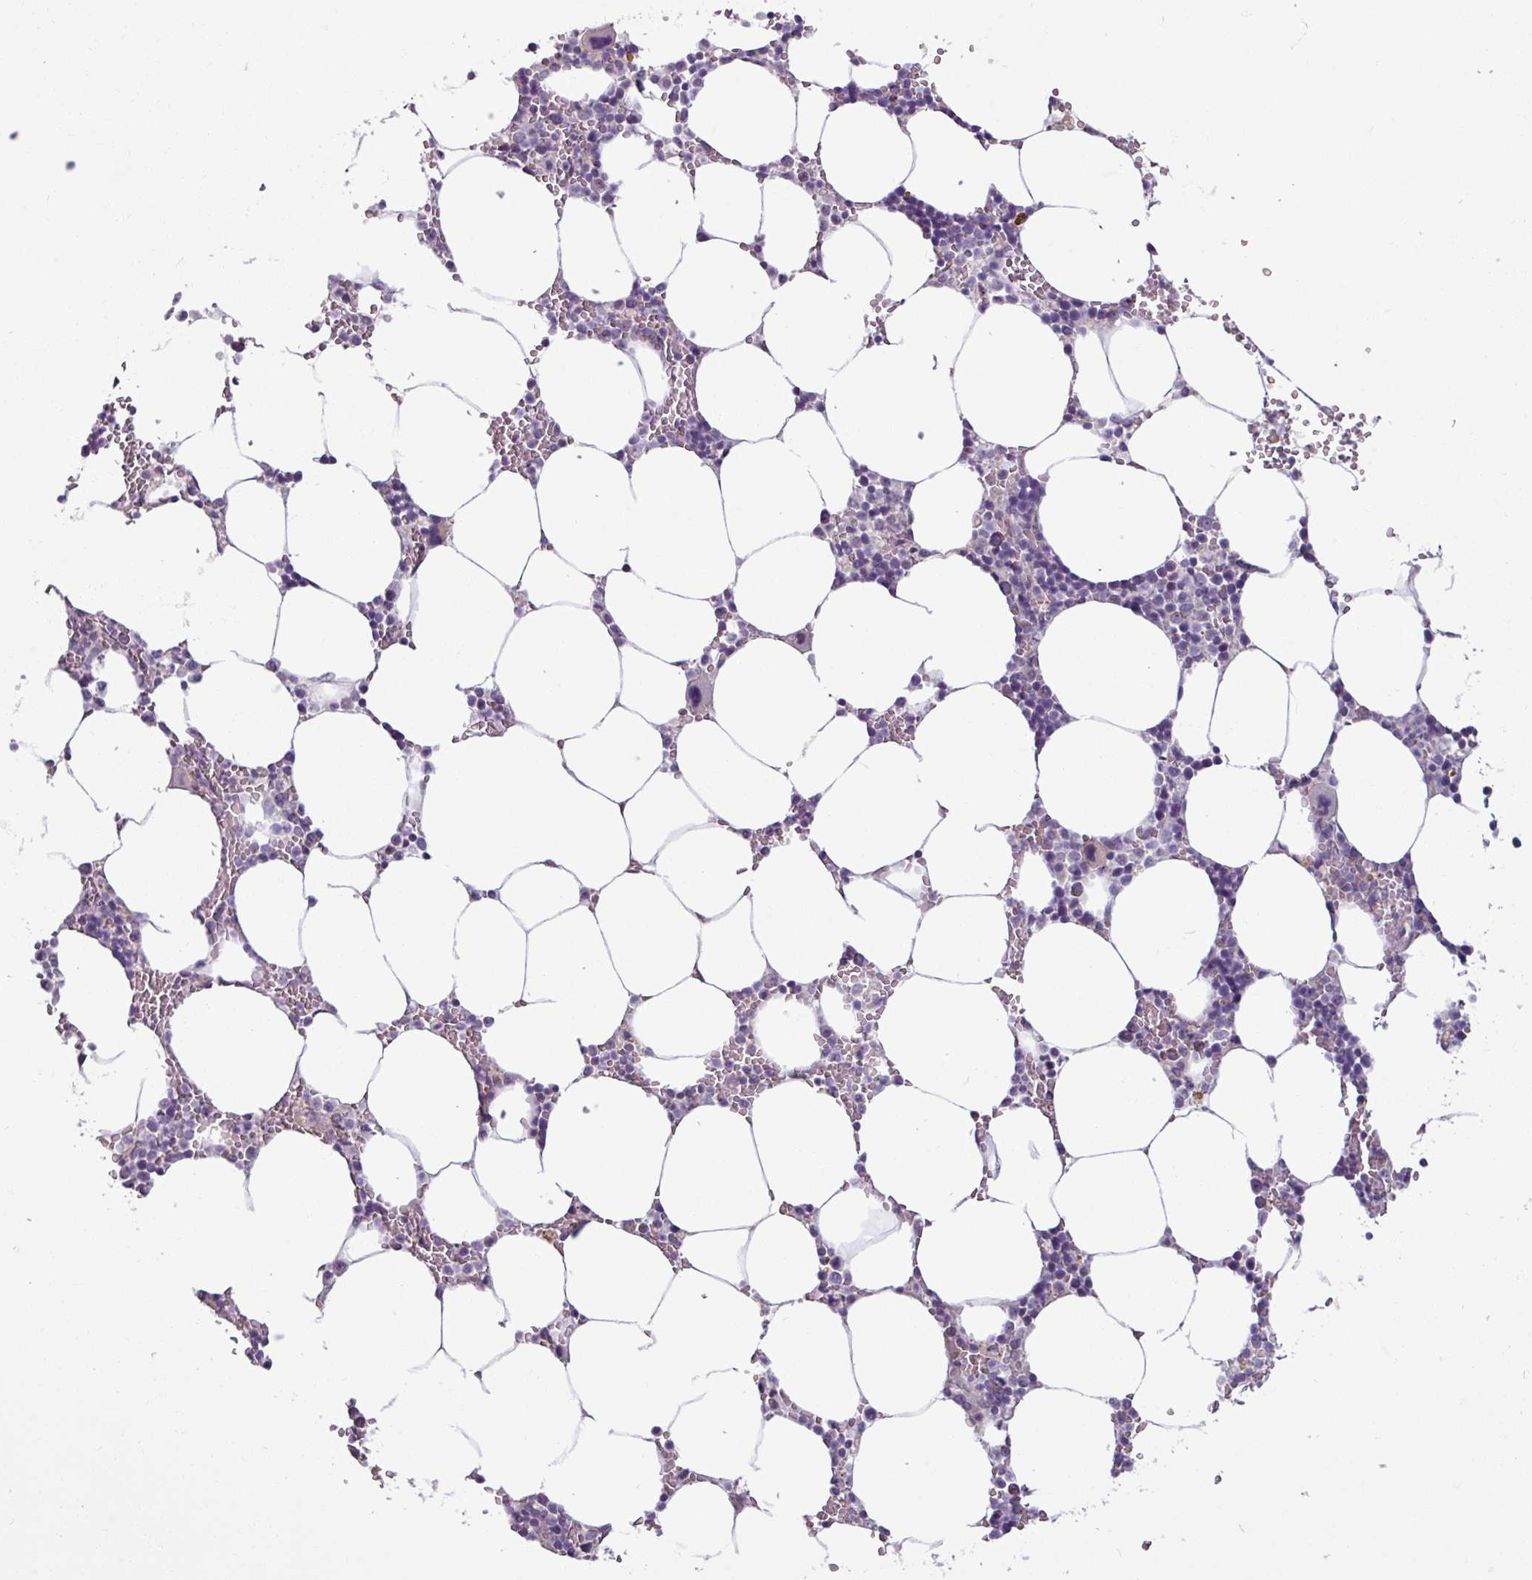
{"staining": {"intensity": "weak", "quantity": "<25%", "location": "nuclear"}, "tissue": "bone marrow", "cell_type": "Hematopoietic cells", "image_type": "normal", "snomed": [{"axis": "morphology", "description": "Normal tissue, NOS"}, {"axis": "topography", "description": "Bone marrow"}], "caption": "This is an immunohistochemistry histopathology image of normal human bone marrow. There is no staining in hematopoietic cells.", "gene": "PNMA6A", "patient": {"sex": "male", "age": 70}}